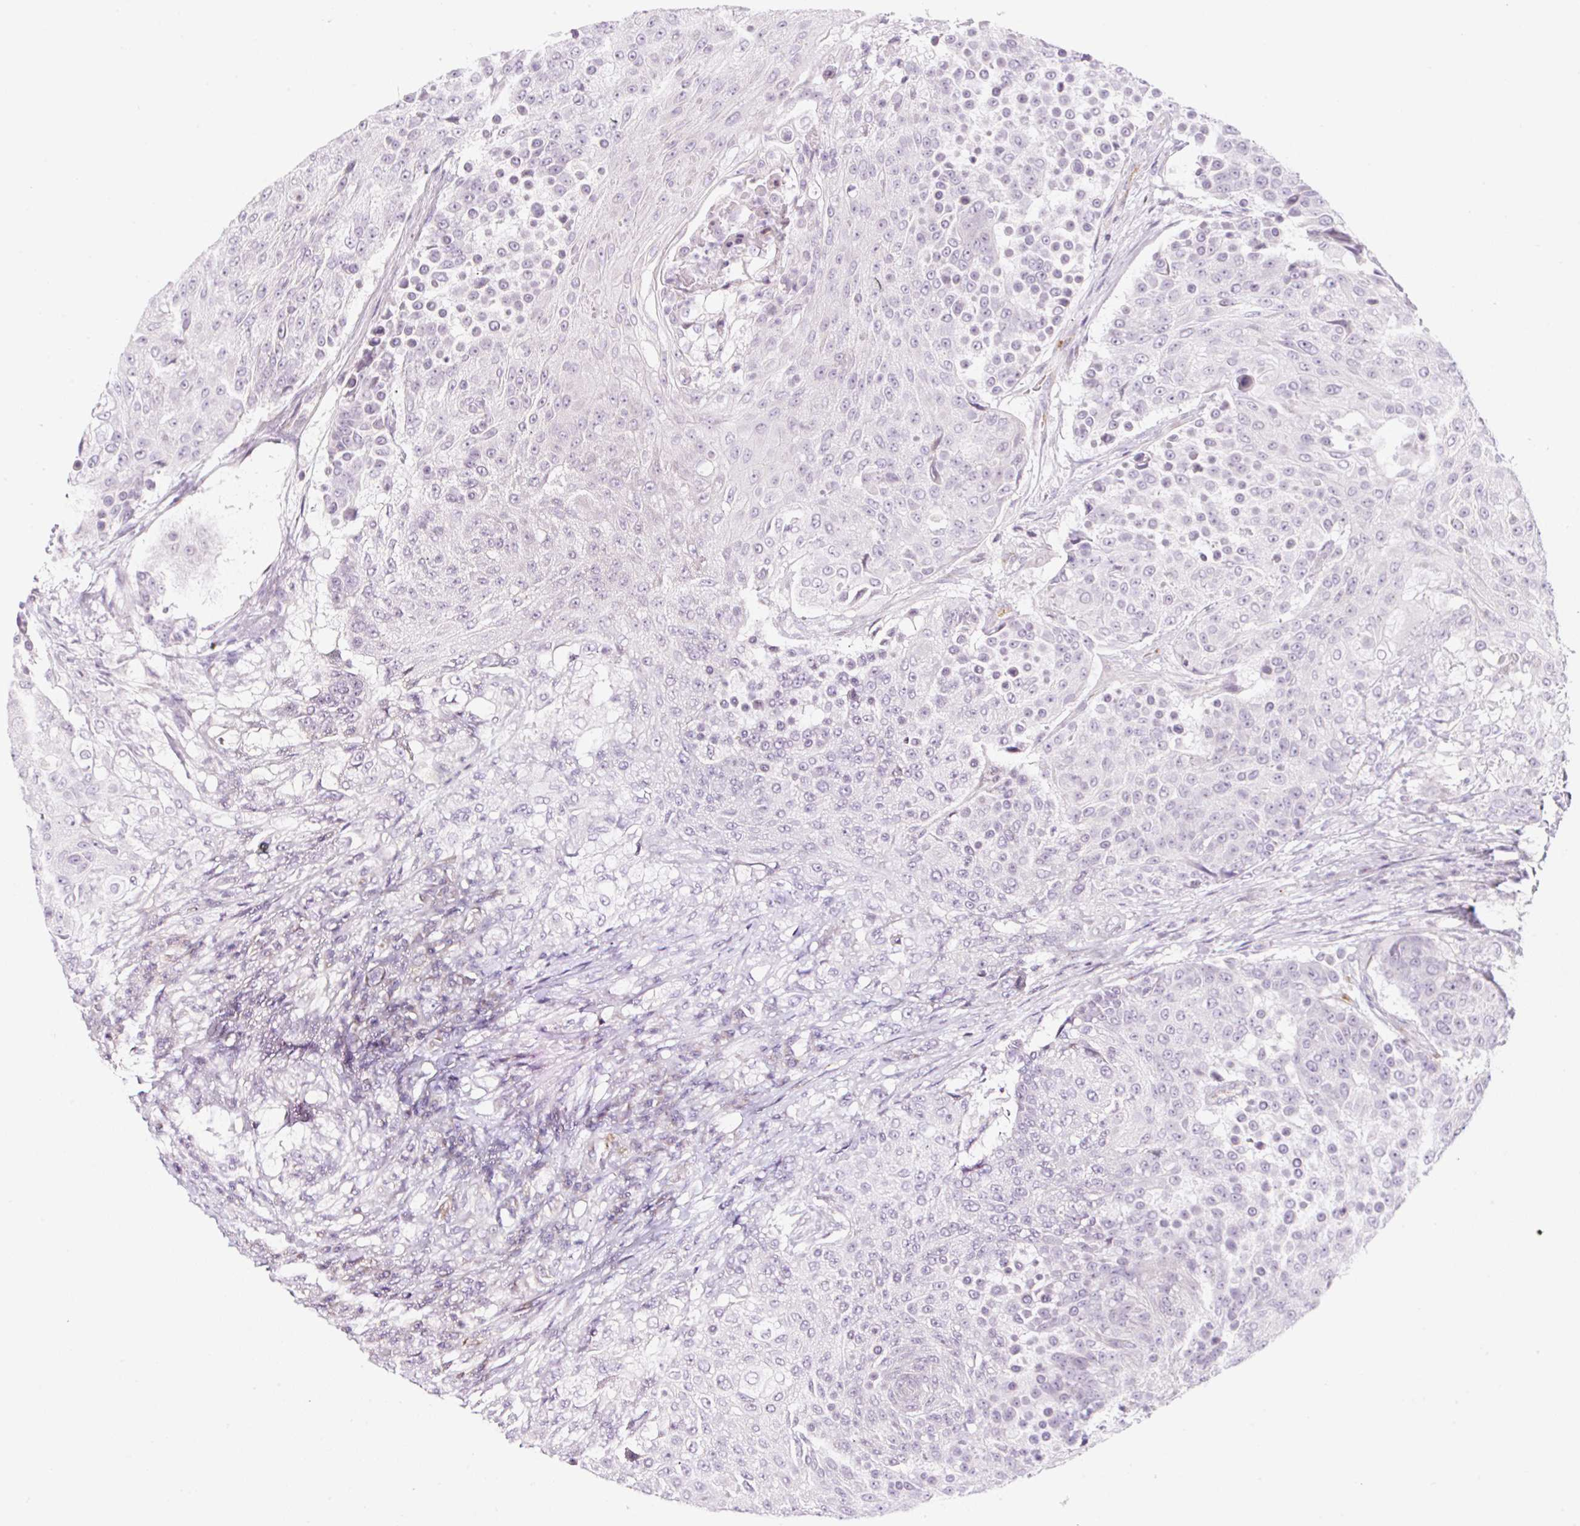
{"staining": {"intensity": "negative", "quantity": "none", "location": "none"}, "tissue": "urothelial cancer", "cell_type": "Tumor cells", "image_type": "cancer", "snomed": [{"axis": "morphology", "description": "Urothelial carcinoma, High grade"}, {"axis": "topography", "description": "Urinary bladder"}], "caption": "This is an IHC micrograph of human urothelial cancer. There is no staining in tumor cells.", "gene": "CASKIN1", "patient": {"sex": "female", "age": 63}}